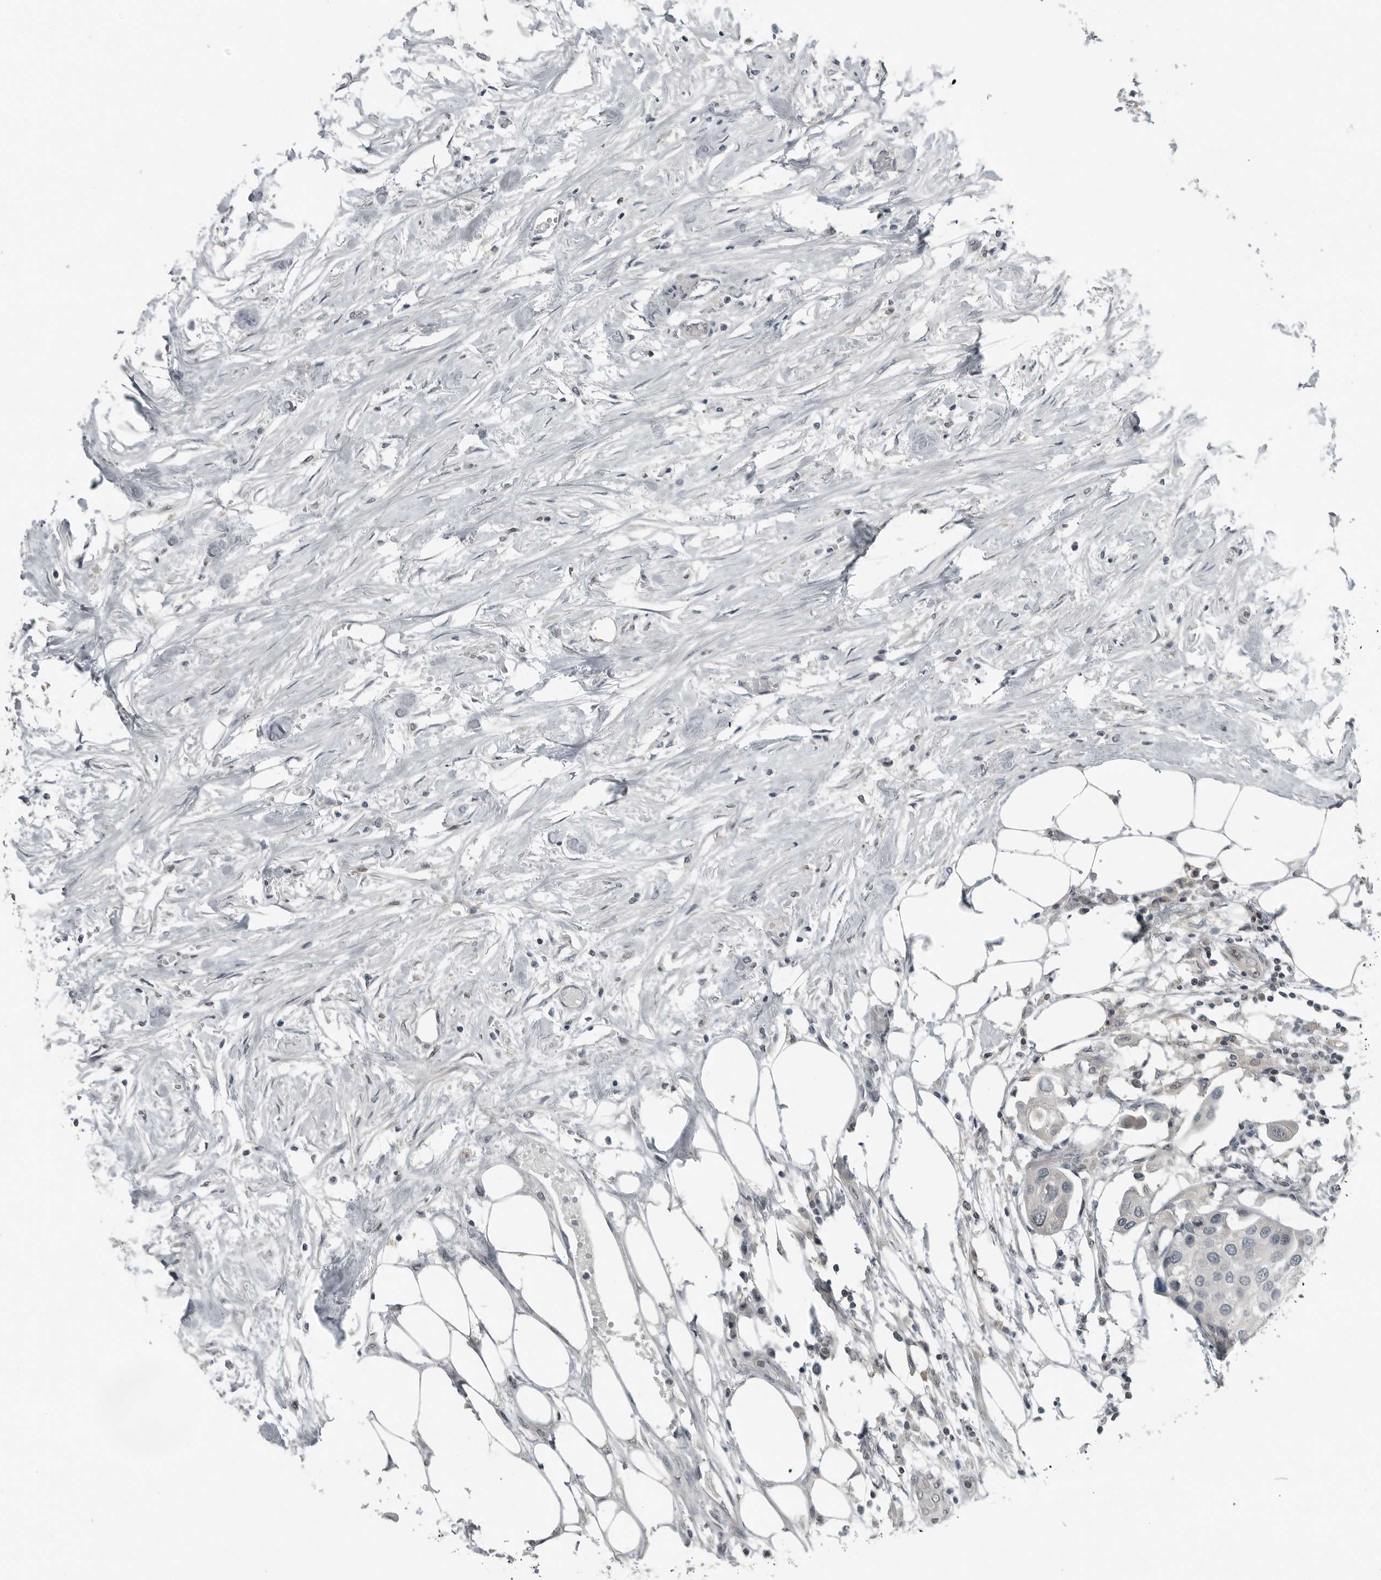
{"staining": {"intensity": "negative", "quantity": "none", "location": "none"}, "tissue": "urothelial cancer", "cell_type": "Tumor cells", "image_type": "cancer", "snomed": [{"axis": "morphology", "description": "Urothelial carcinoma, High grade"}, {"axis": "topography", "description": "Urinary bladder"}], "caption": "DAB immunohistochemical staining of human high-grade urothelial carcinoma exhibits no significant expression in tumor cells.", "gene": "KYAT1", "patient": {"sex": "male", "age": 64}}